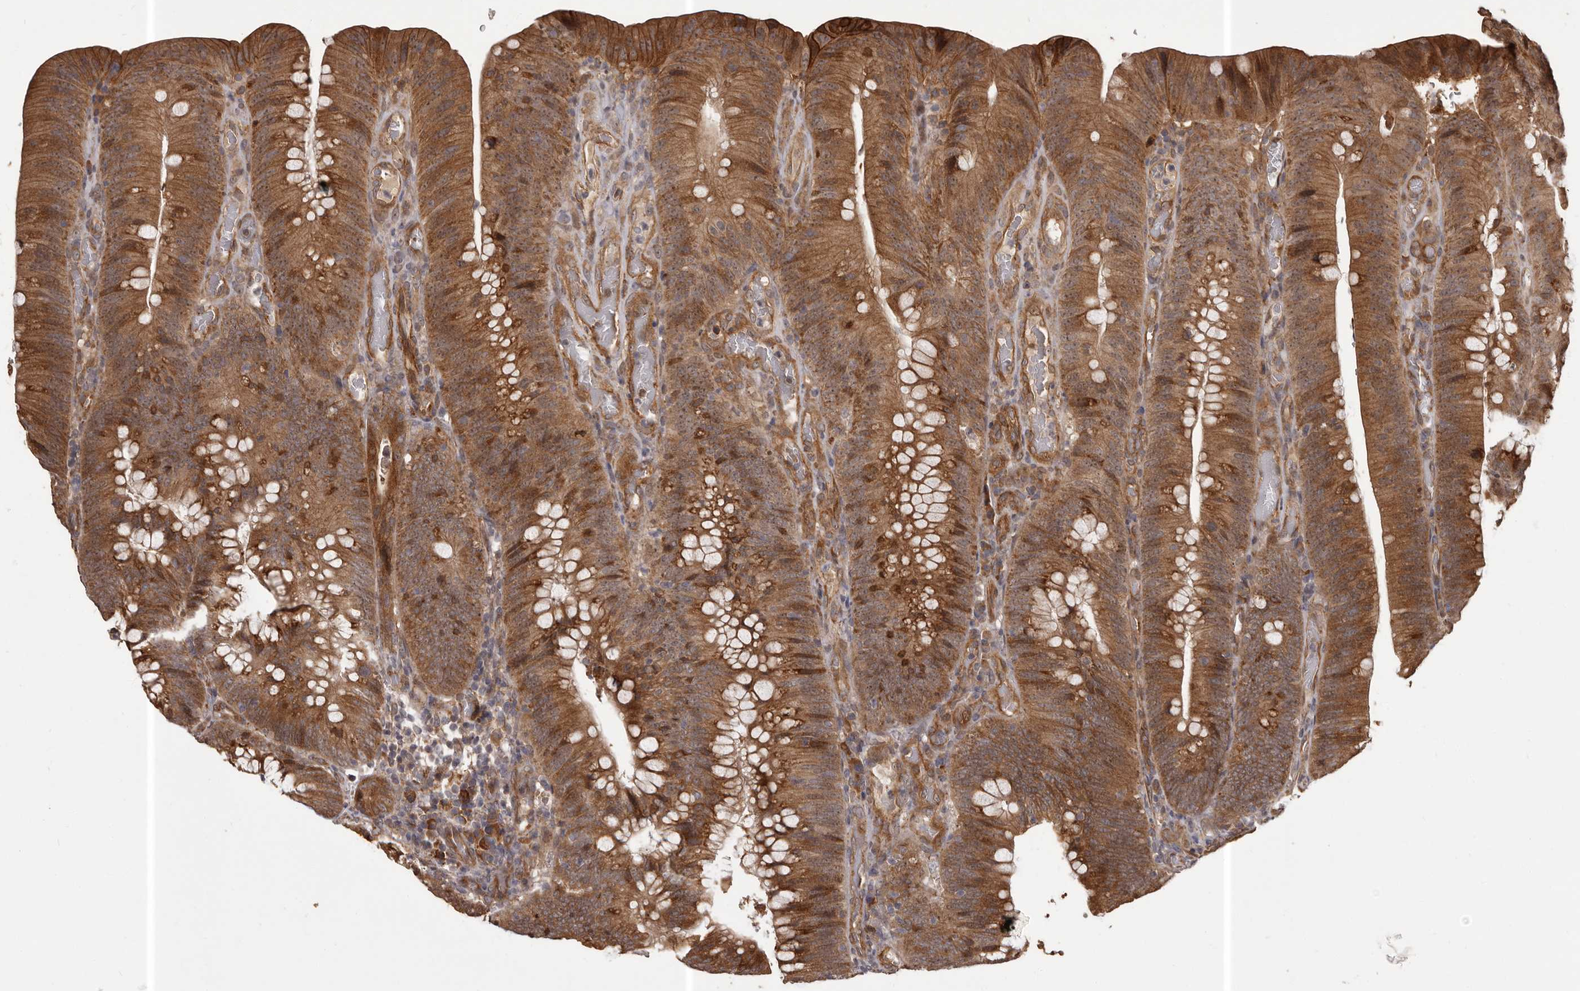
{"staining": {"intensity": "strong", "quantity": ">75%", "location": "cytoplasmic/membranous"}, "tissue": "colorectal cancer", "cell_type": "Tumor cells", "image_type": "cancer", "snomed": [{"axis": "morphology", "description": "Normal tissue, NOS"}, {"axis": "topography", "description": "Colon"}], "caption": "A brown stain highlights strong cytoplasmic/membranous expression of a protein in colorectal cancer tumor cells.", "gene": "SLITRK6", "patient": {"sex": "female", "age": 82}}